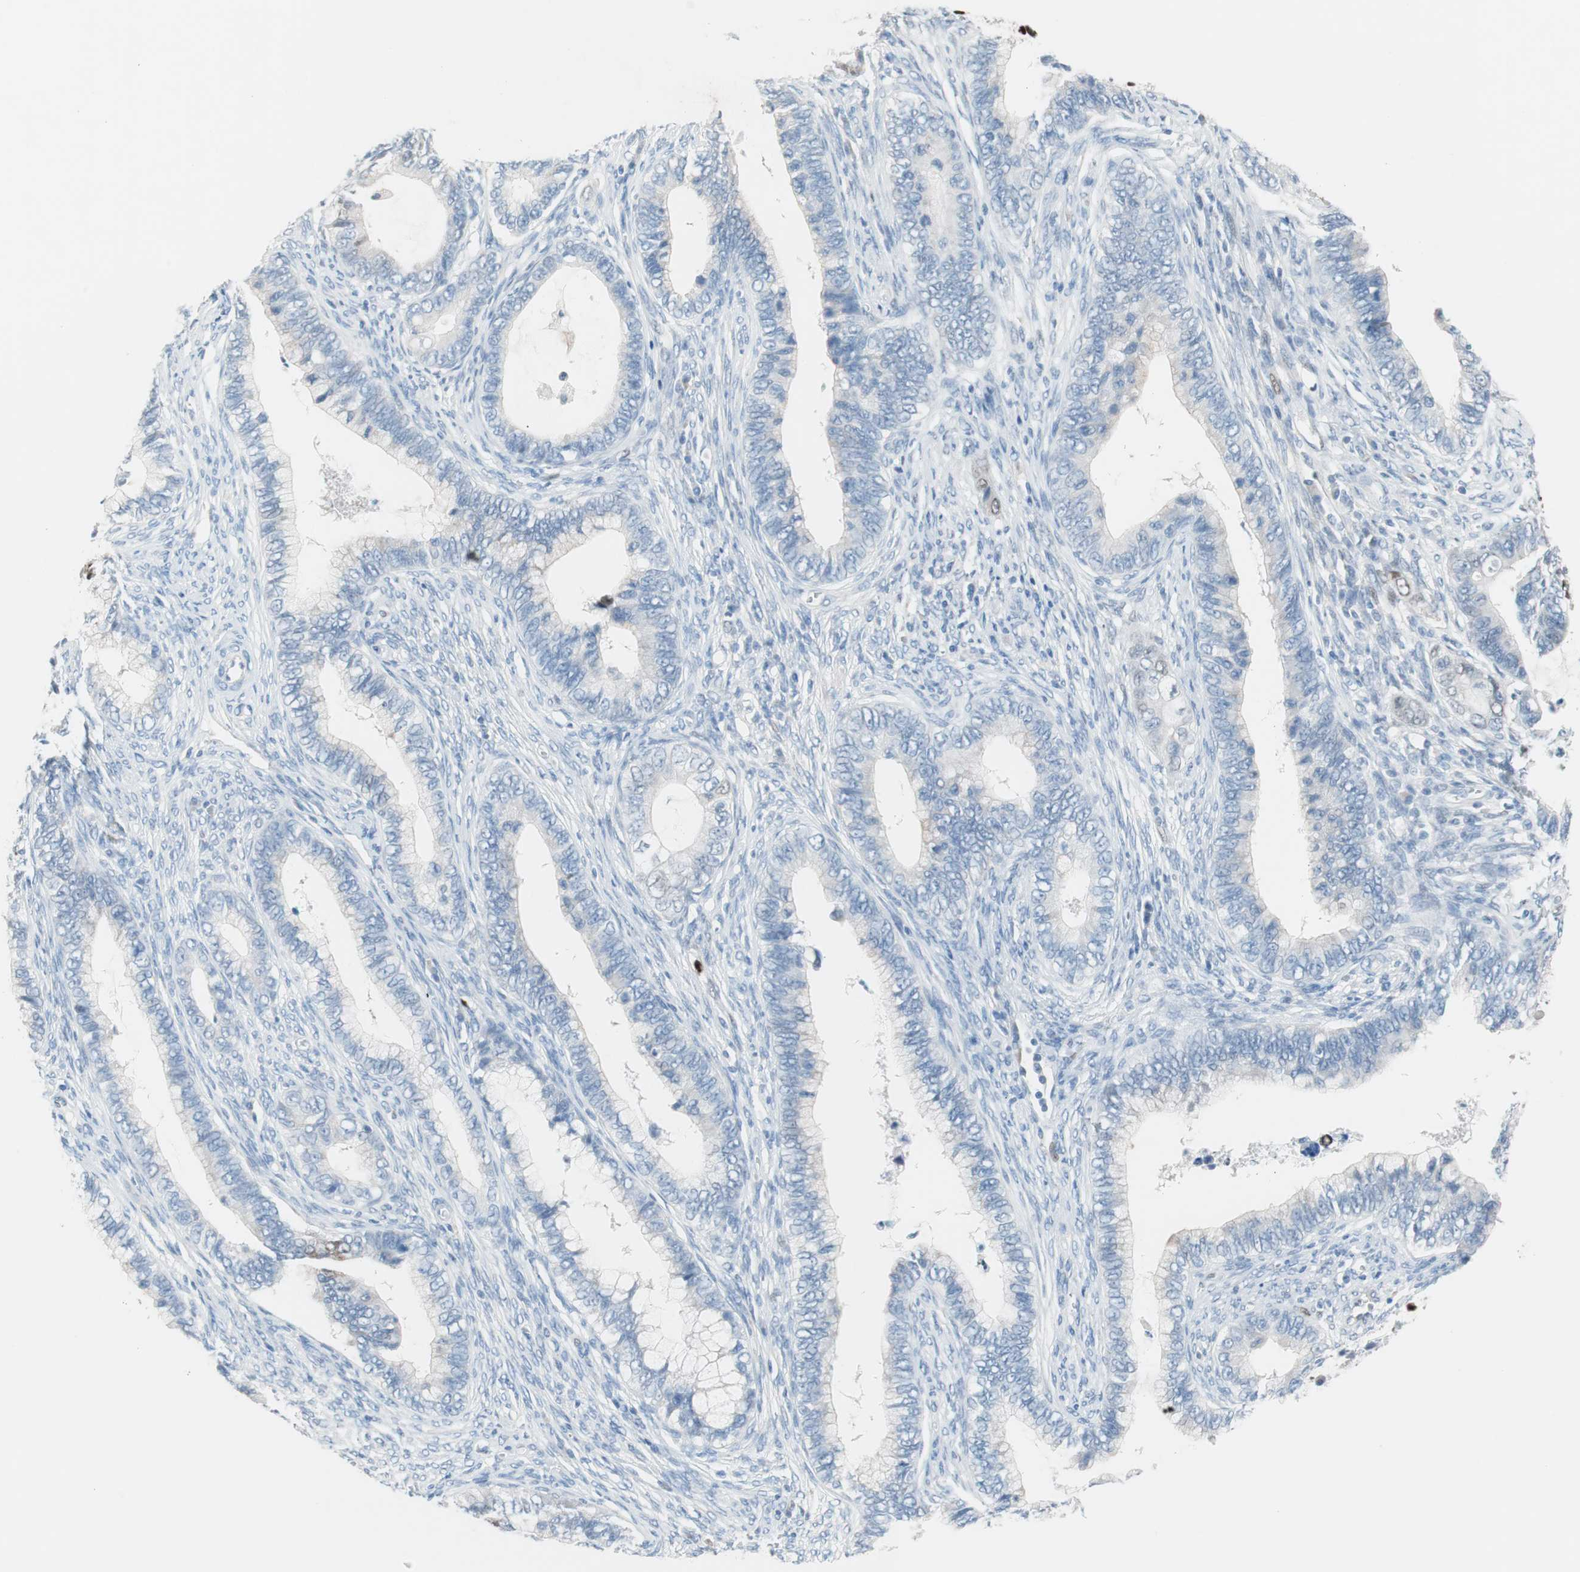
{"staining": {"intensity": "negative", "quantity": "none", "location": "none"}, "tissue": "cervical cancer", "cell_type": "Tumor cells", "image_type": "cancer", "snomed": [{"axis": "morphology", "description": "Adenocarcinoma, NOS"}, {"axis": "topography", "description": "Cervix"}], "caption": "A photomicrograph of human cervical cancer (adenocarcinoma) is negative for staining in tumor cells.", "gene": "FOSL1", "patient": {"sex": "female", "age": 44}}